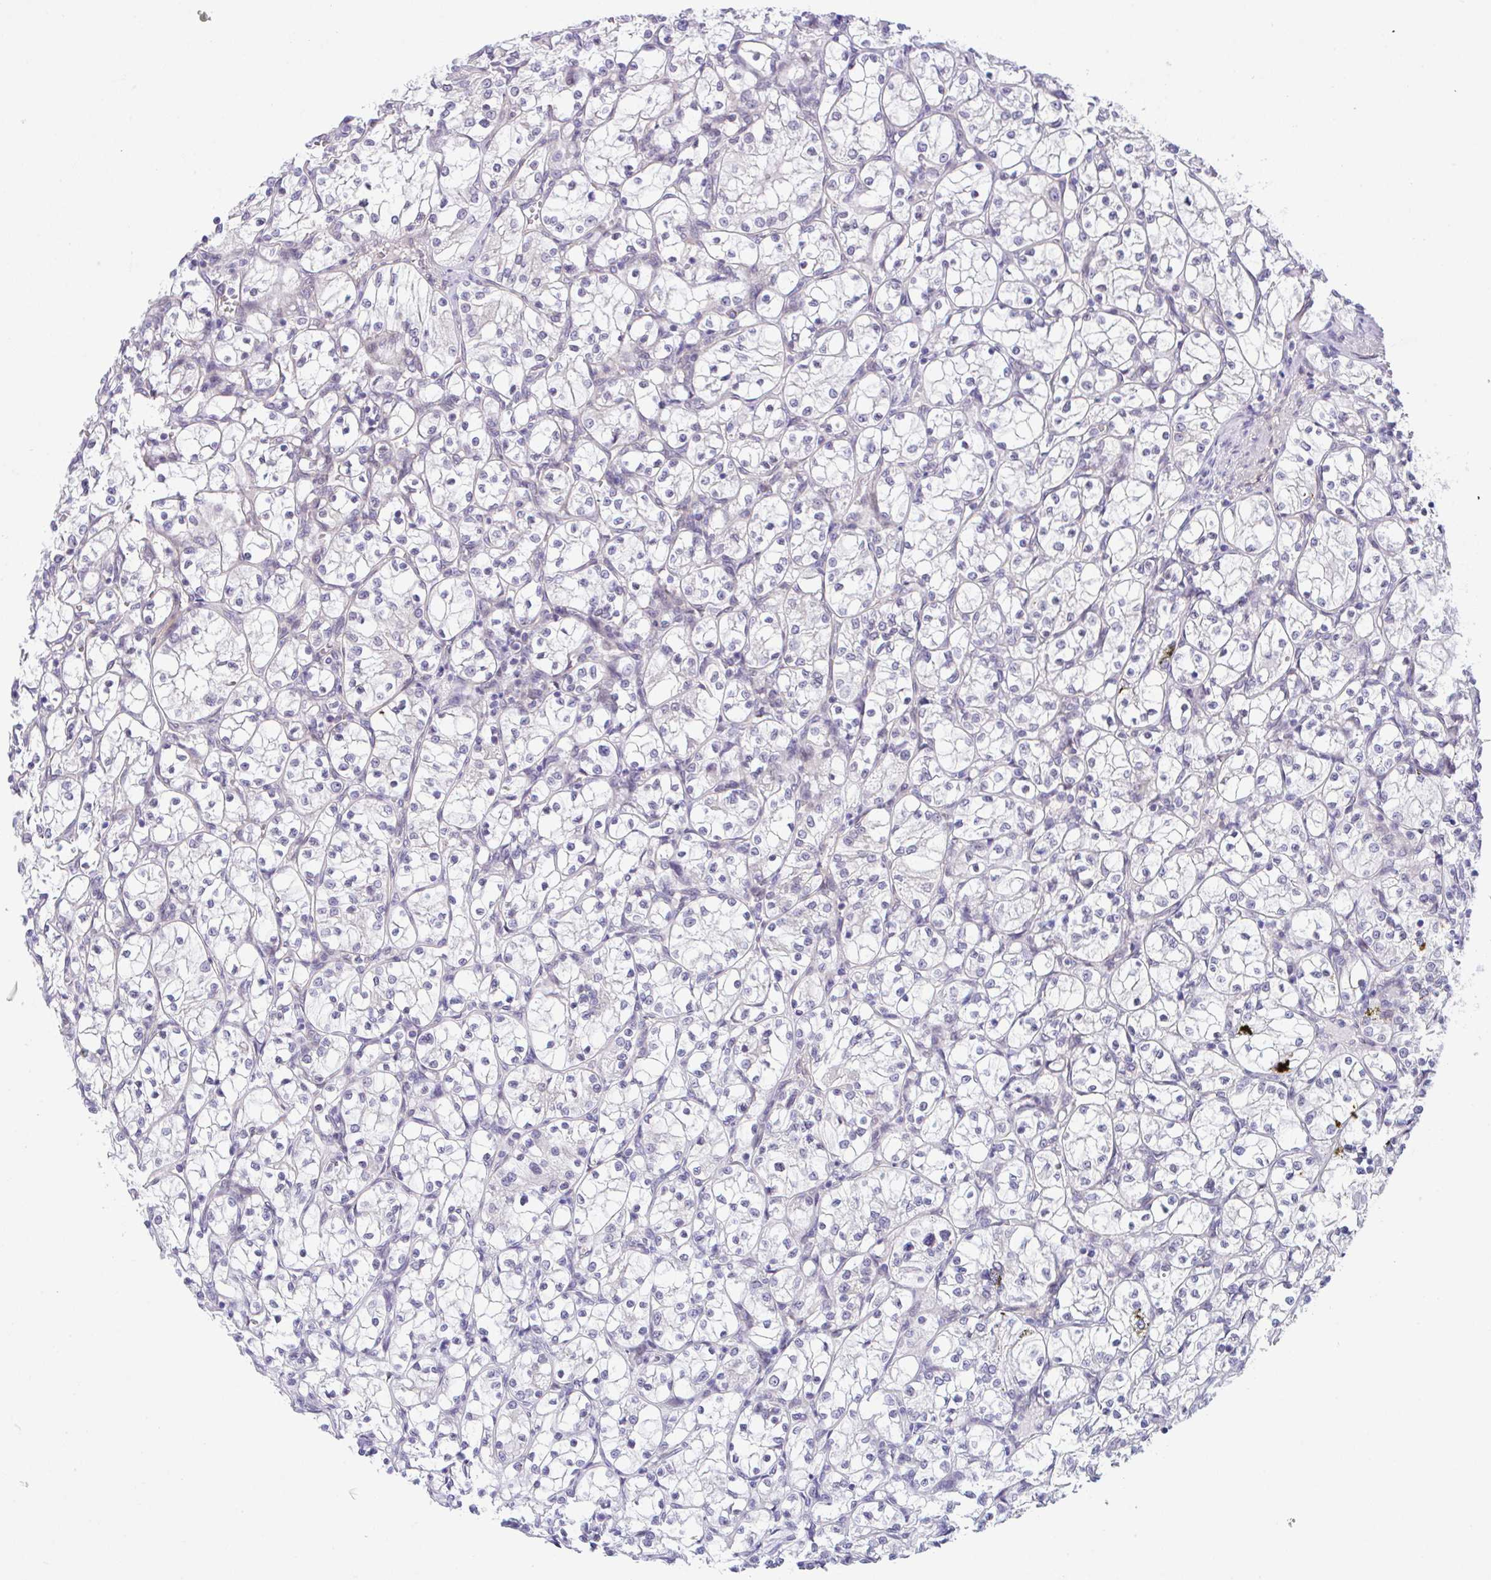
{"staining": {"intensity": "negative", "quantity": "none", "location": "none"}, "tissue": "renal cancer", "cell_type": "Tumor cells", "image_type": "cancer", "snomed": [{"axis": "morphology", "description": "Adenocarcinoma, NOS"}, {"axis": "topography", "description": "Kidney"}], "caption": "Tumor cells show no significant protein positivity in renal cancer (adenocarcinoma).", "gene": "ZBED3", "patient": {"sex": "female", "age": 69}}